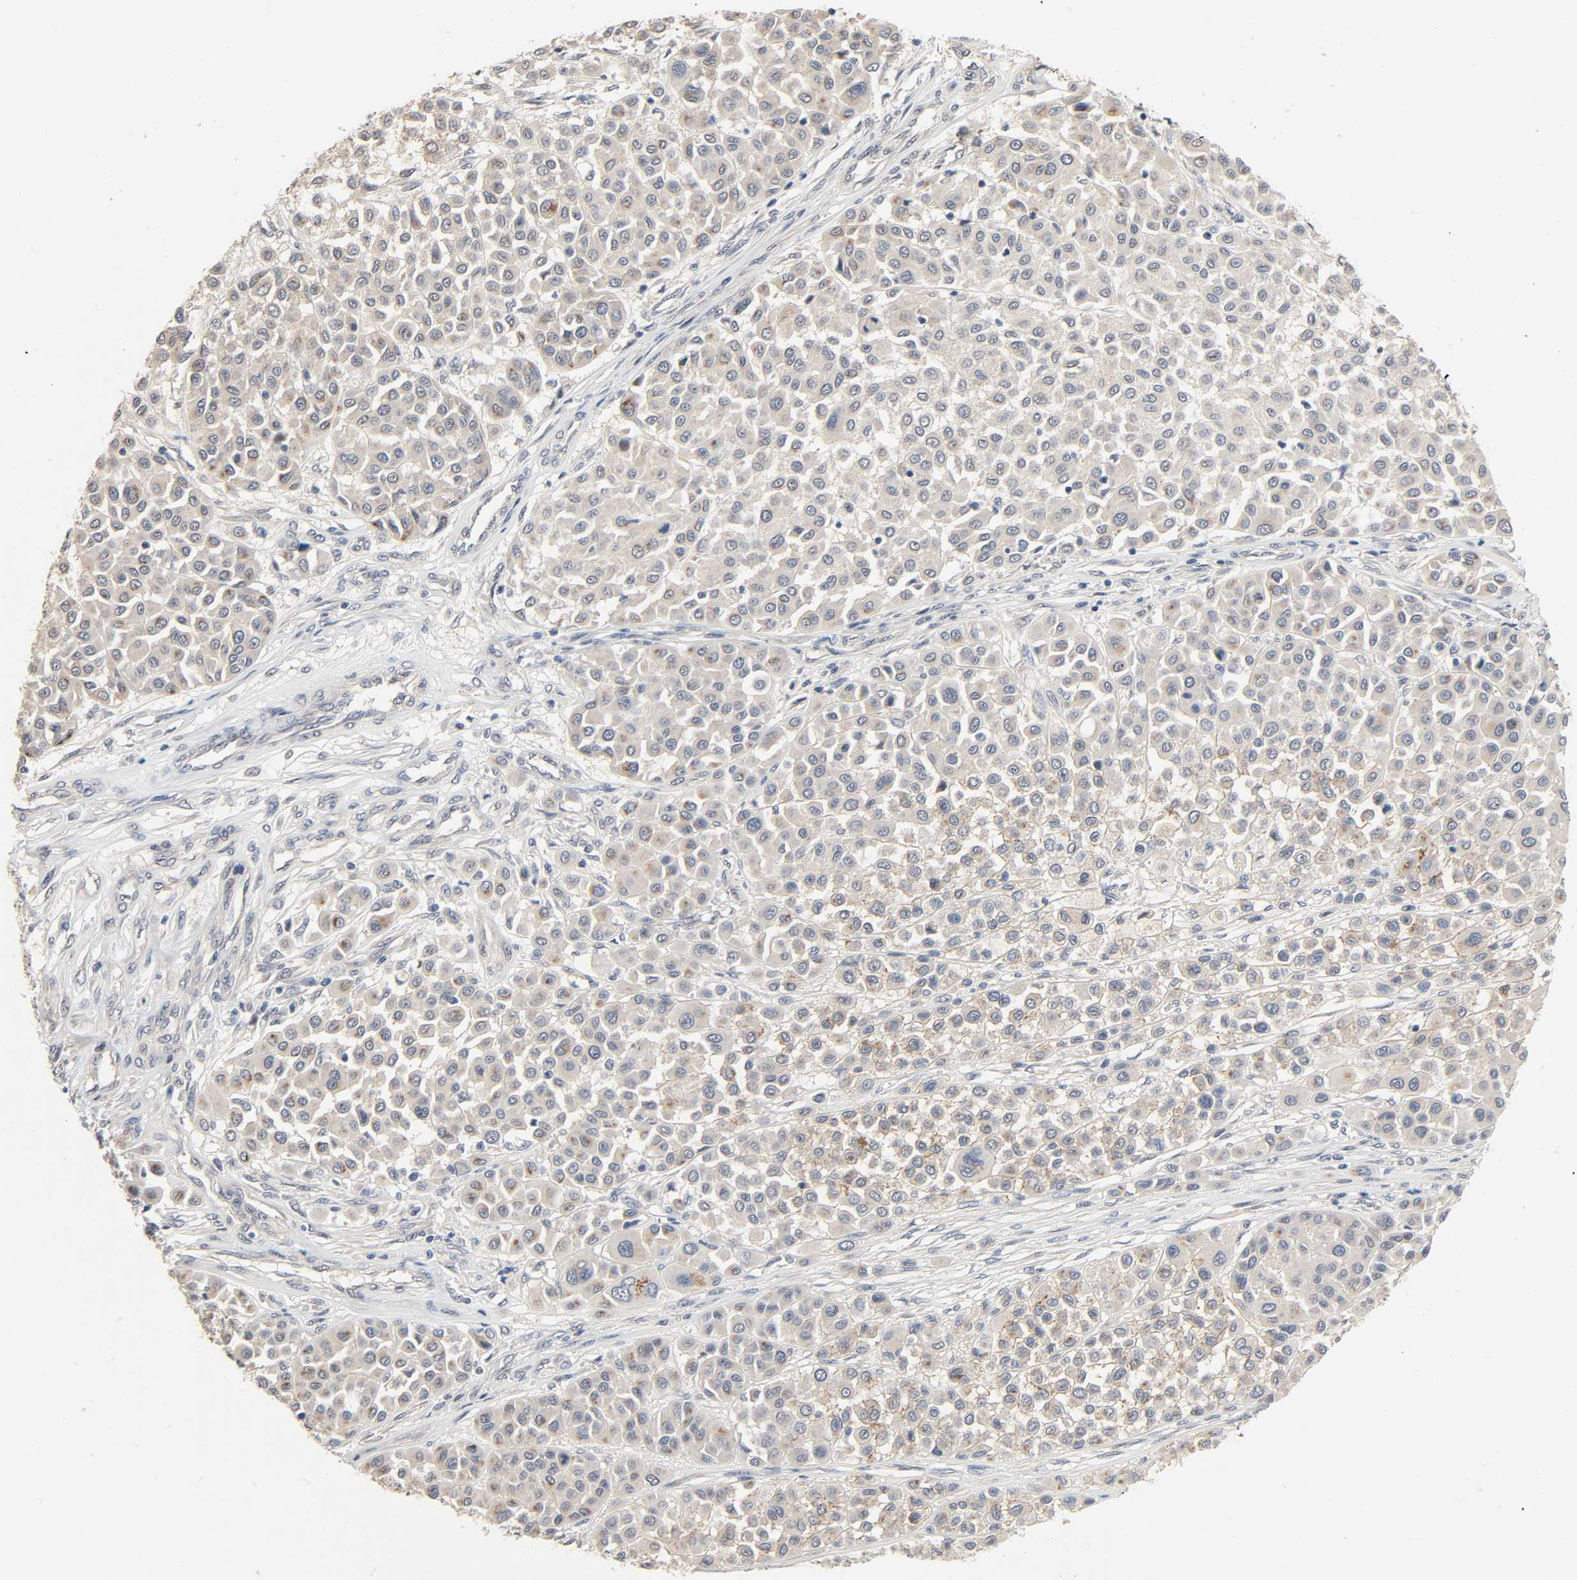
{"staining": {"intensity": "moderate", "quantity": "<25%", "location": "cytoplasmic/membranous"}, "tissue": "melanoma", "cell_type": "Tumor cells", "image_type": "cancer", "snomed": [{"axis": "morphology", "description": "Malignant melanoma, Metastatic site"}, {"axis": "topography", "description": "Soft tissue"}], "caption": "Malignant melanoma (metastatic site) stained for a protein displays moderate cytoplasmic/membranous positivity in tumor cells. Nuclei are stained in blue.", "gene": "MAGEA8", "patient": {"sex": "male", "age": 41}}